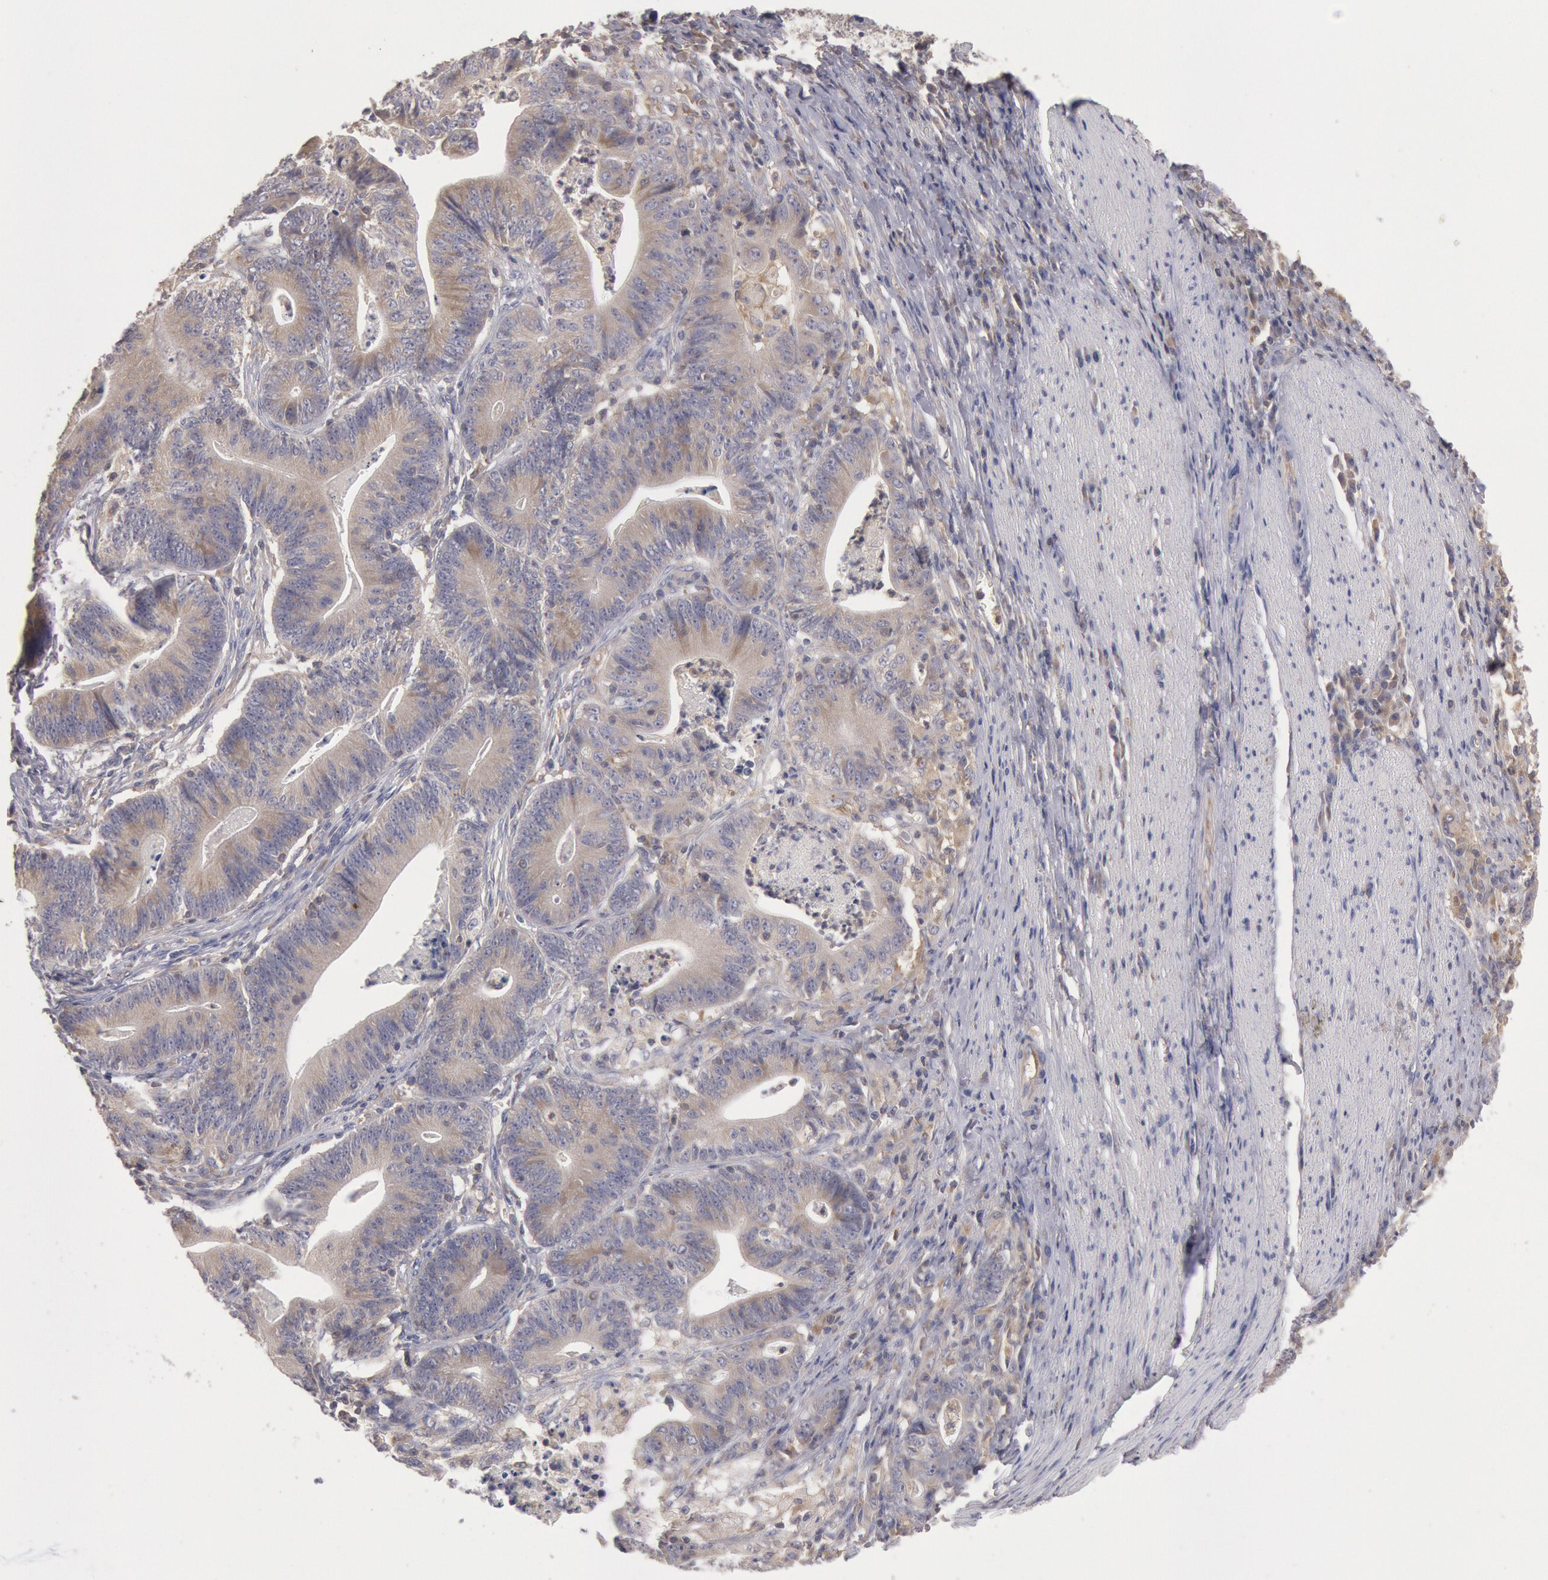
{"staining": {"intensity": "weak", "quantity": ">75%", "location": "cytoplasmic/membranous"}, "tissue": "stomach cancer", "cell_type": "Tumor cells", "image_type": "cancer", "snomed": [{"axis": "morphology", "description": "Adenocarcinoma, NOS"}, {"axis": "topography", "description": "Stomach, lower"}], "caption": "IHC (DAB (3,3'-diaminobenzidine)) staining of stomach cancer shows weak cytoplasmic/membranous protein staining in approximately >75% of tumor cells. (DAB (3,3'-diaminobenzidine) = brown stain, brightfield microscopy at high magnification).", "gene": "PIK3R1", "patient": {"sex": "female", "age": 86}}